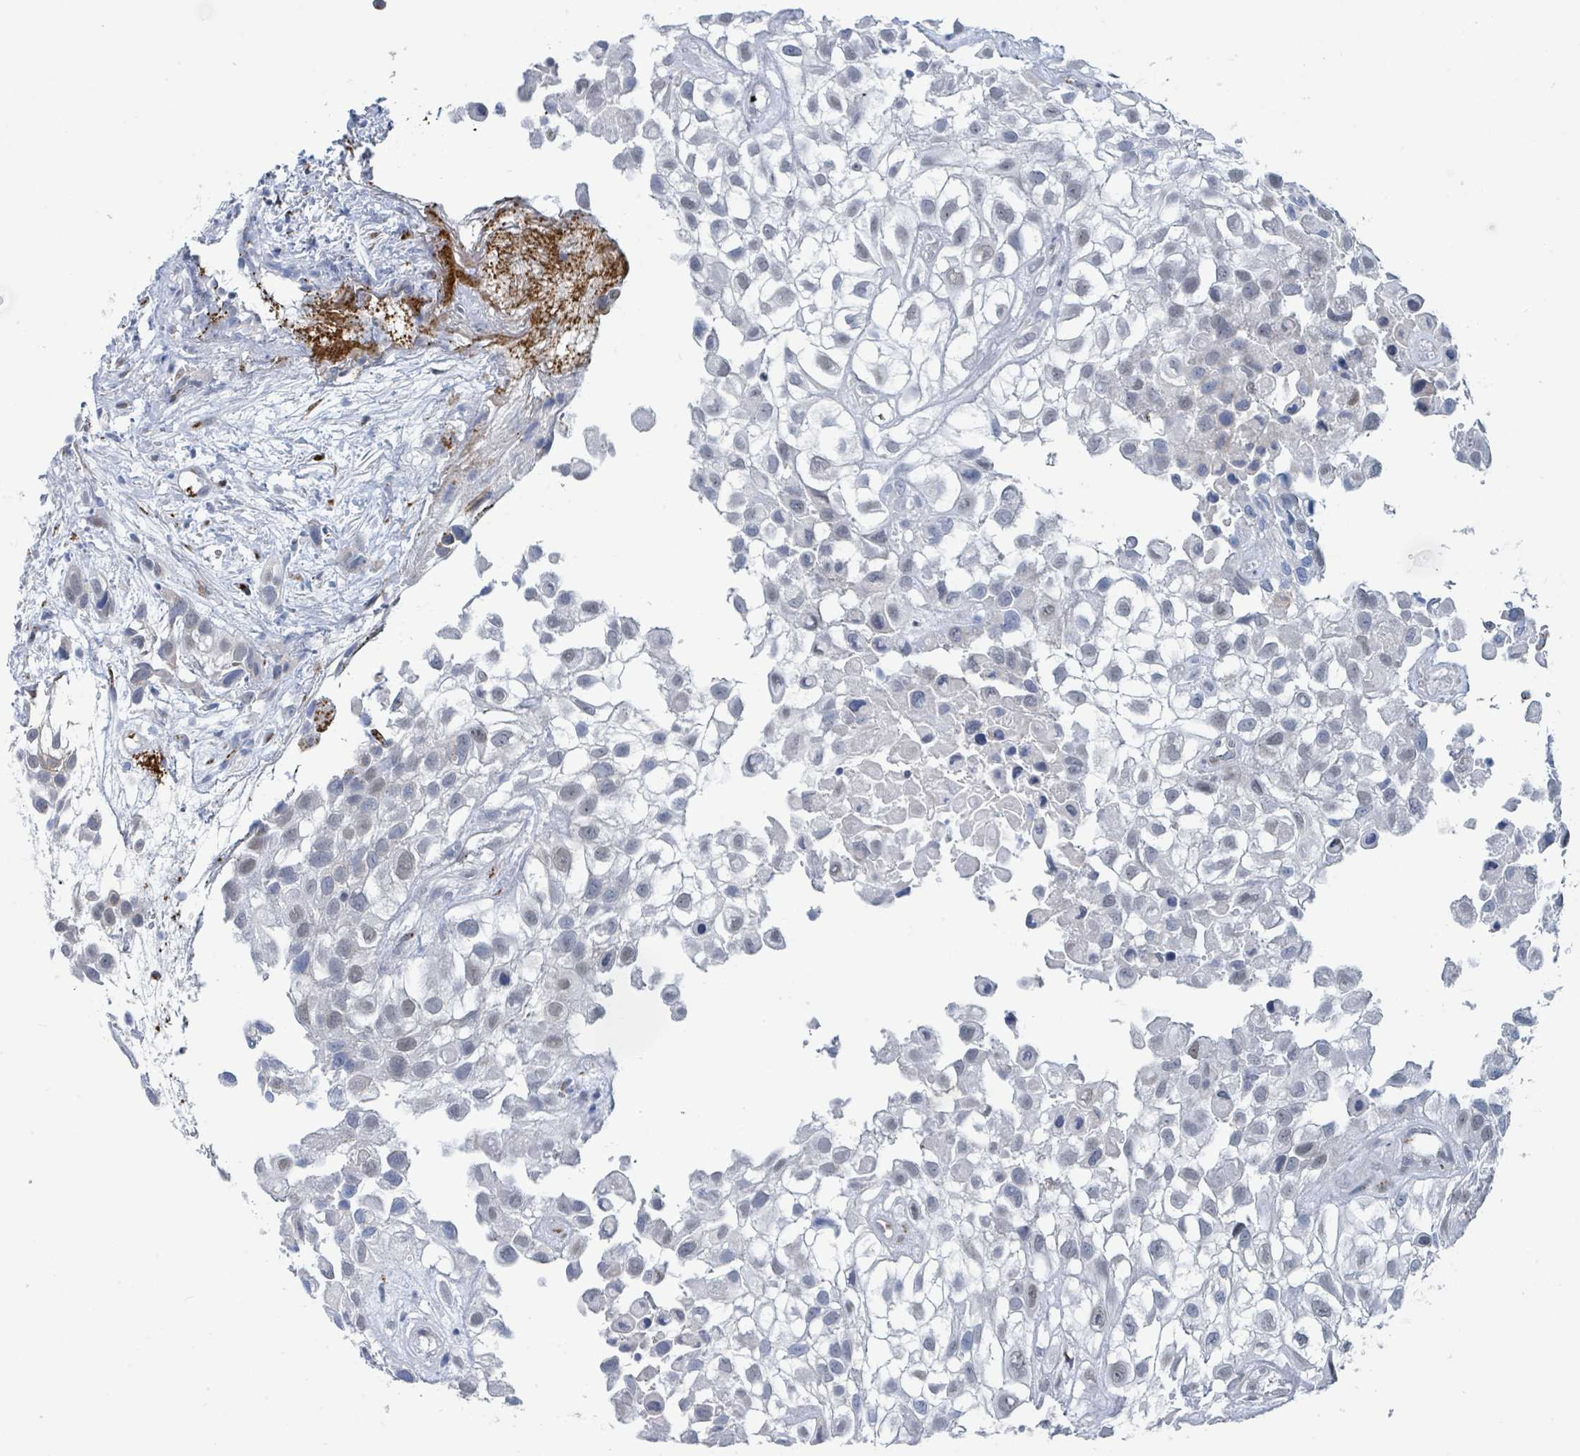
{"staining": {"intensity": "moderate", "quantity": "<25%", "location": "cytoplasmic/membranous"}, "tissue": "urothelial cancer", "cell_type": "Tumor cells", "image_type": "cancer", "snomed": [{"axis": "morphology", "description": "Urothelial carcinoma, High grade"}, {"axis": "topography", "description": "Urinary bladder"}], "caption": "This is a histology image of immunohistochemistry staining of high-grade urothelial carcinoma, which shows moderate staining in the cytoplasmic/membranous of tumor cells.", "gene": "DCAF5", "patient": {"sex": "male", "age": 56}}